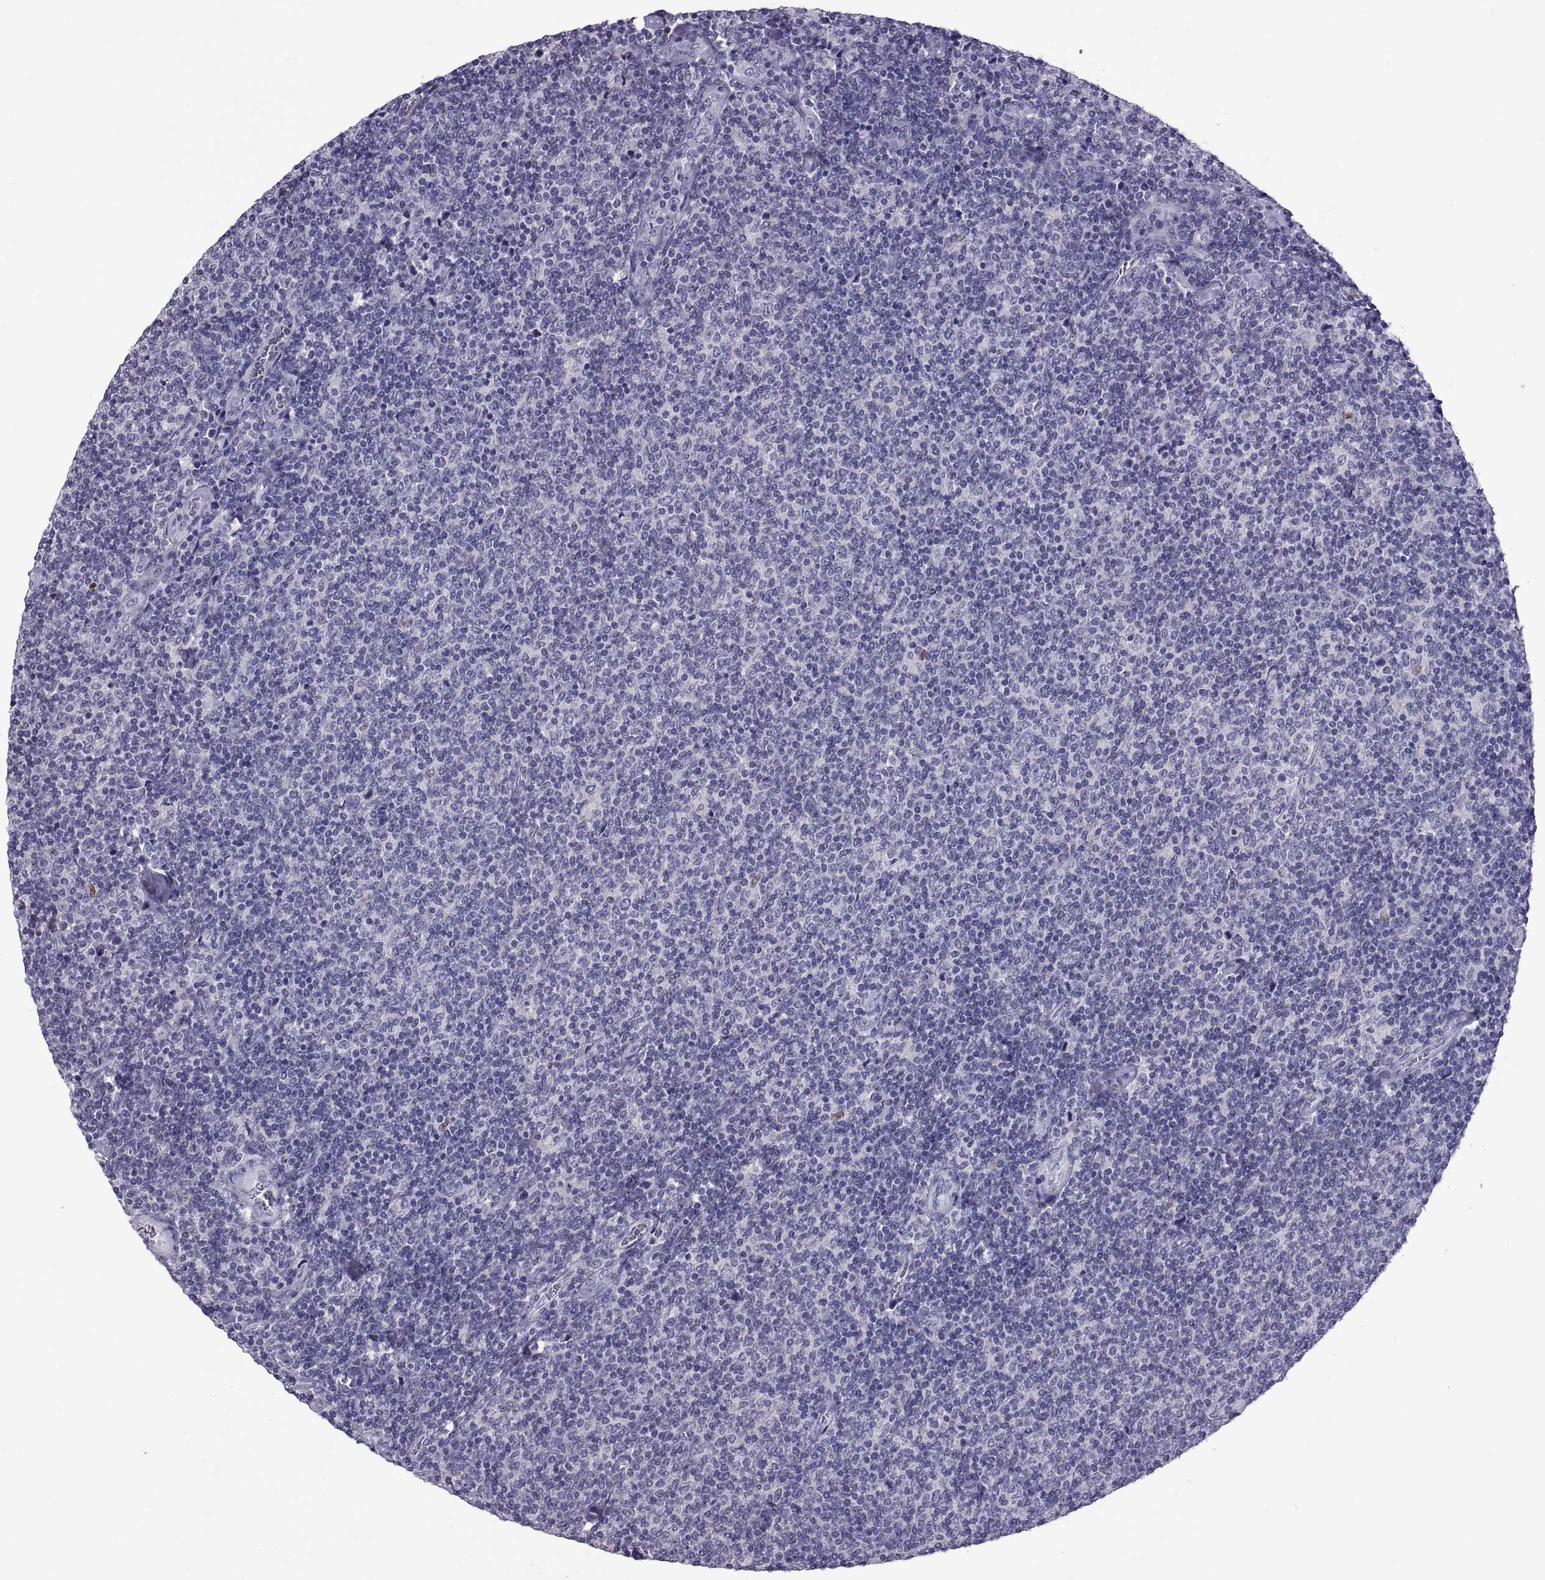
{"staining": {"intensity": "negative", "quantity": "none", "location": "none"}, "tissue": "lymphoma", "cell_type": "Tumor cells", "image_type": "cancer", "snomed": [{"axis": "morphology", "description": "Malignant lymphoma, non-Hodgkin's type, Low grade"}, {"axis": "topography", "description": "Lymph node"}], "caption": "Tumor cells are negative for brown protein staining in malignant lymphoma, non-Hodgkin's type (low-grade). The staining was performed using DAB to visualize the protein expression in brown, while the nuclei were stained in blue with hematoxylin (Magnification: 20x).", "gene": "SOX21", "patient": {"sex": "male", "age": 52}}